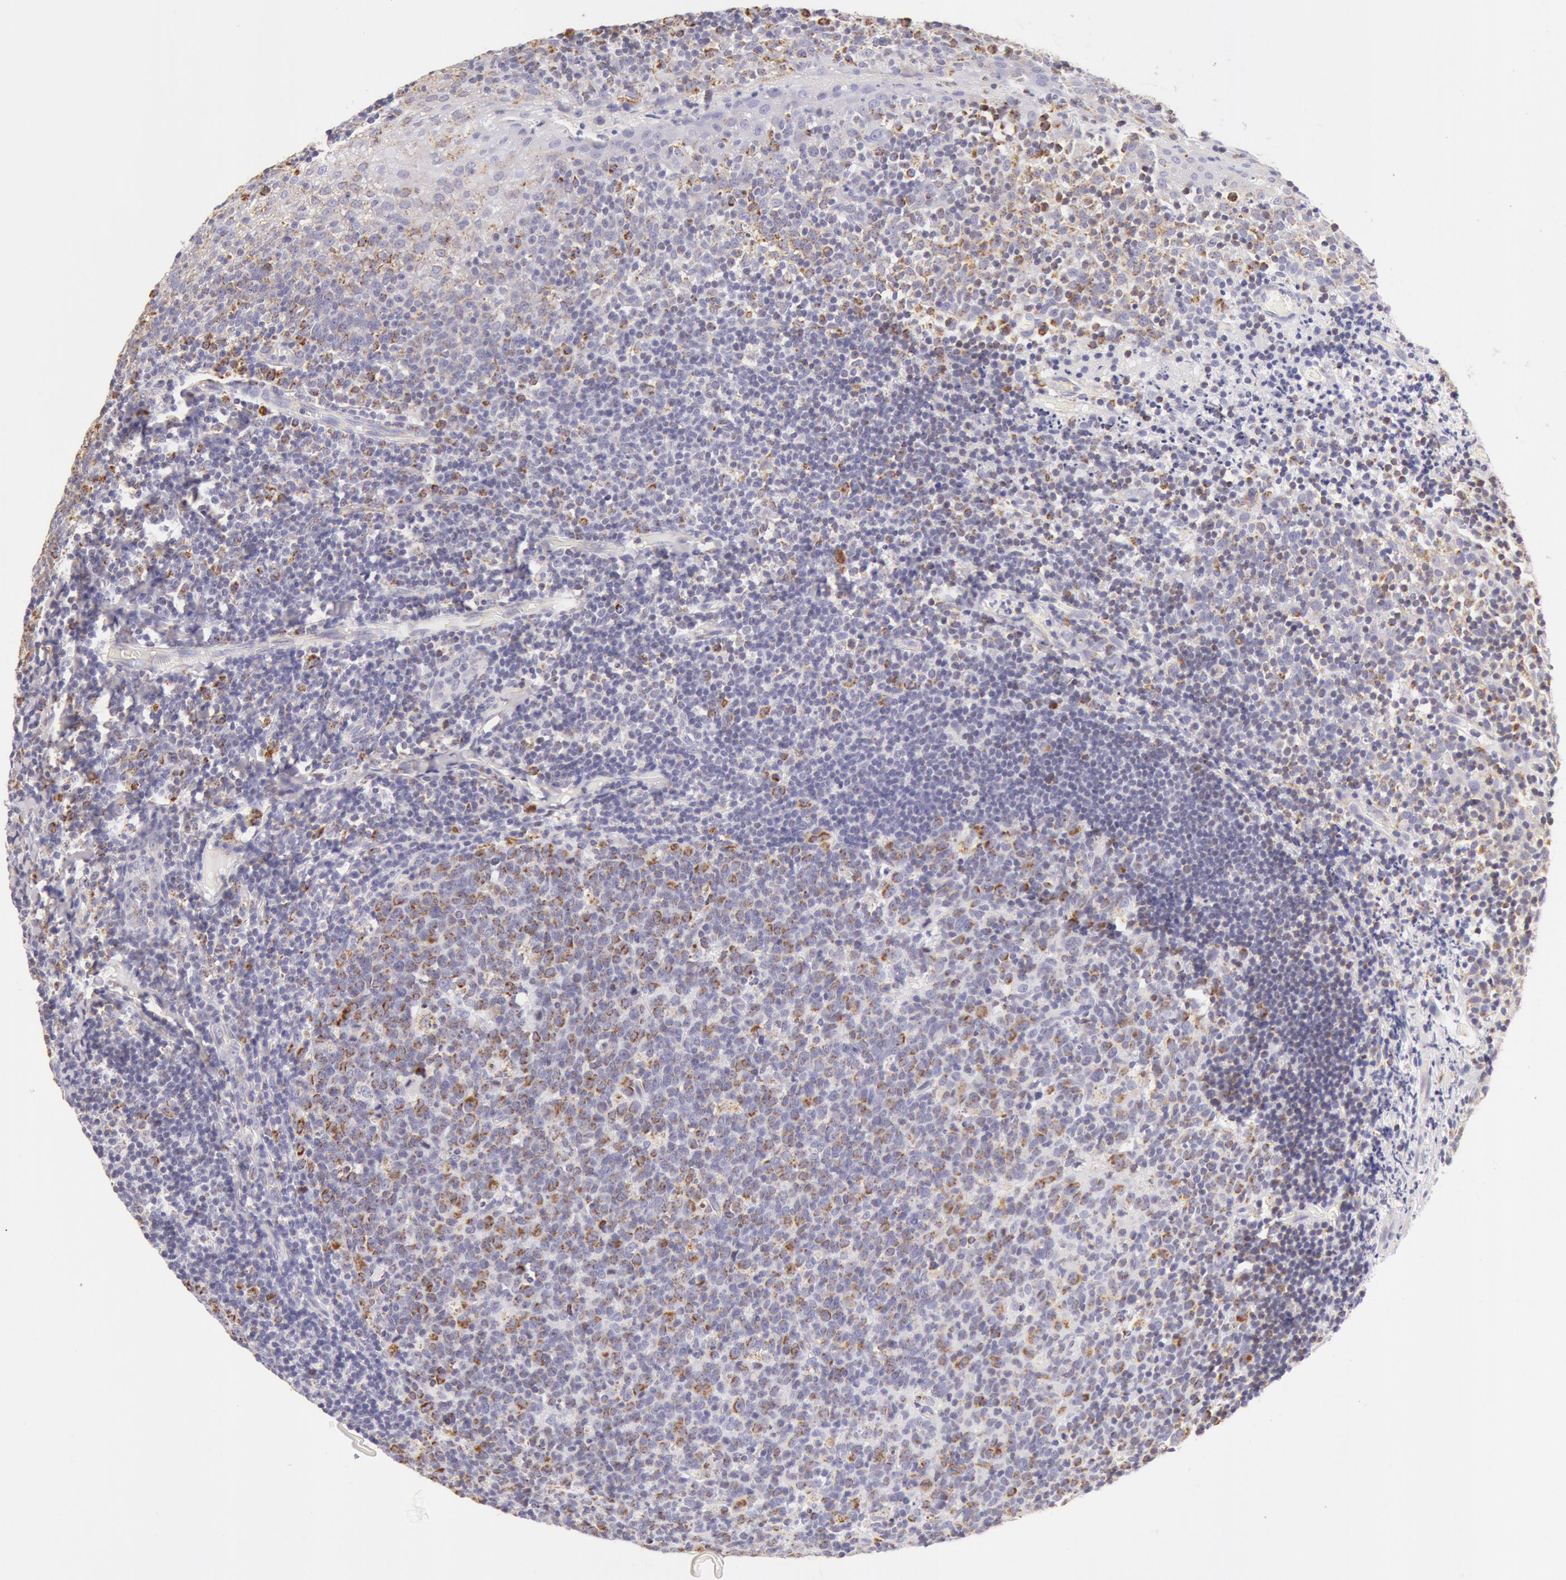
{"staining": {"intensity": "moderate", "quantity": "25%-75%", "location": "cytoplasmic/membranous"}, "tissue": "tonsil", "cell_type": "Germinal center cells", "image_type": "normal", "snomed": [{"axis": "morphology", "description": "Normal tissue, NOS"}, {"axis": "topography", "description": "Tonsil"}], "caption": "A brown stain labels moderate cytoplasmic/membranous positivity of a protein in germinal center cells of normal human tonsil.", "gene": "ATP5F1B", "patient": {"sex": "male", "age": 6}}